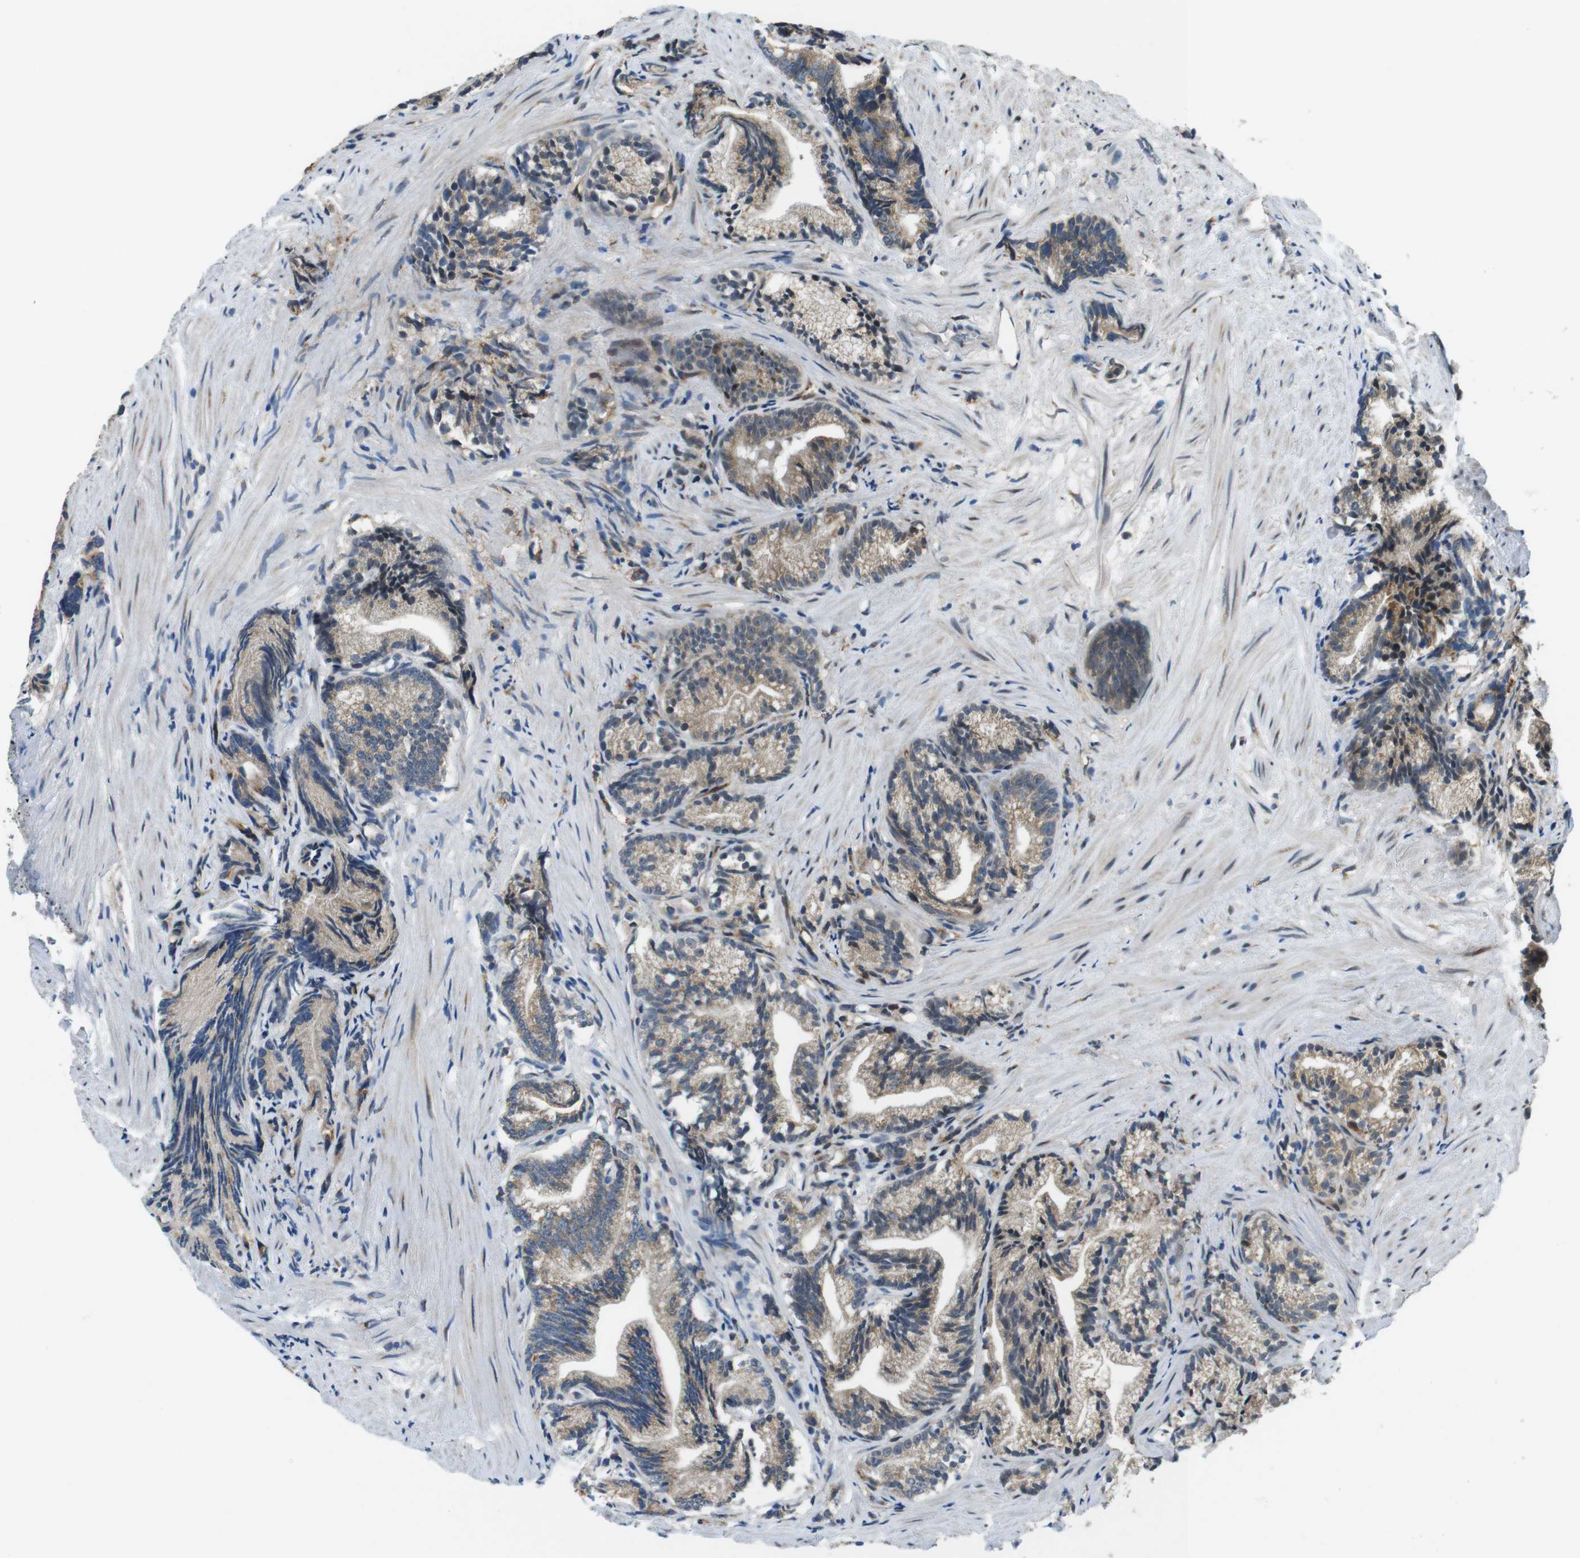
{"staining": {"intensity": "moderate", "quantity": ">75%", "location": "cytoplasmic/membranous"}, "tissue": "prostate cancer", "cell_type": "Tumor cells", "image_type": "cancer", "snomed": [{"axis": "morphology", "description": "Adenocarcinoma, Low grade"}, {"axis": "topography", "description": "Prostate"}], "caption": "IHC photomicrograph of human prostate cancer (low-grade adenocarcinoma) stained for a protein (brown), which exhibits medium levels of moderate cytoplasmic/membranous staining in approximately >75% of tumor cells.", "gene": "PALD1", "patient": {"sex": "male", "age": 89}}